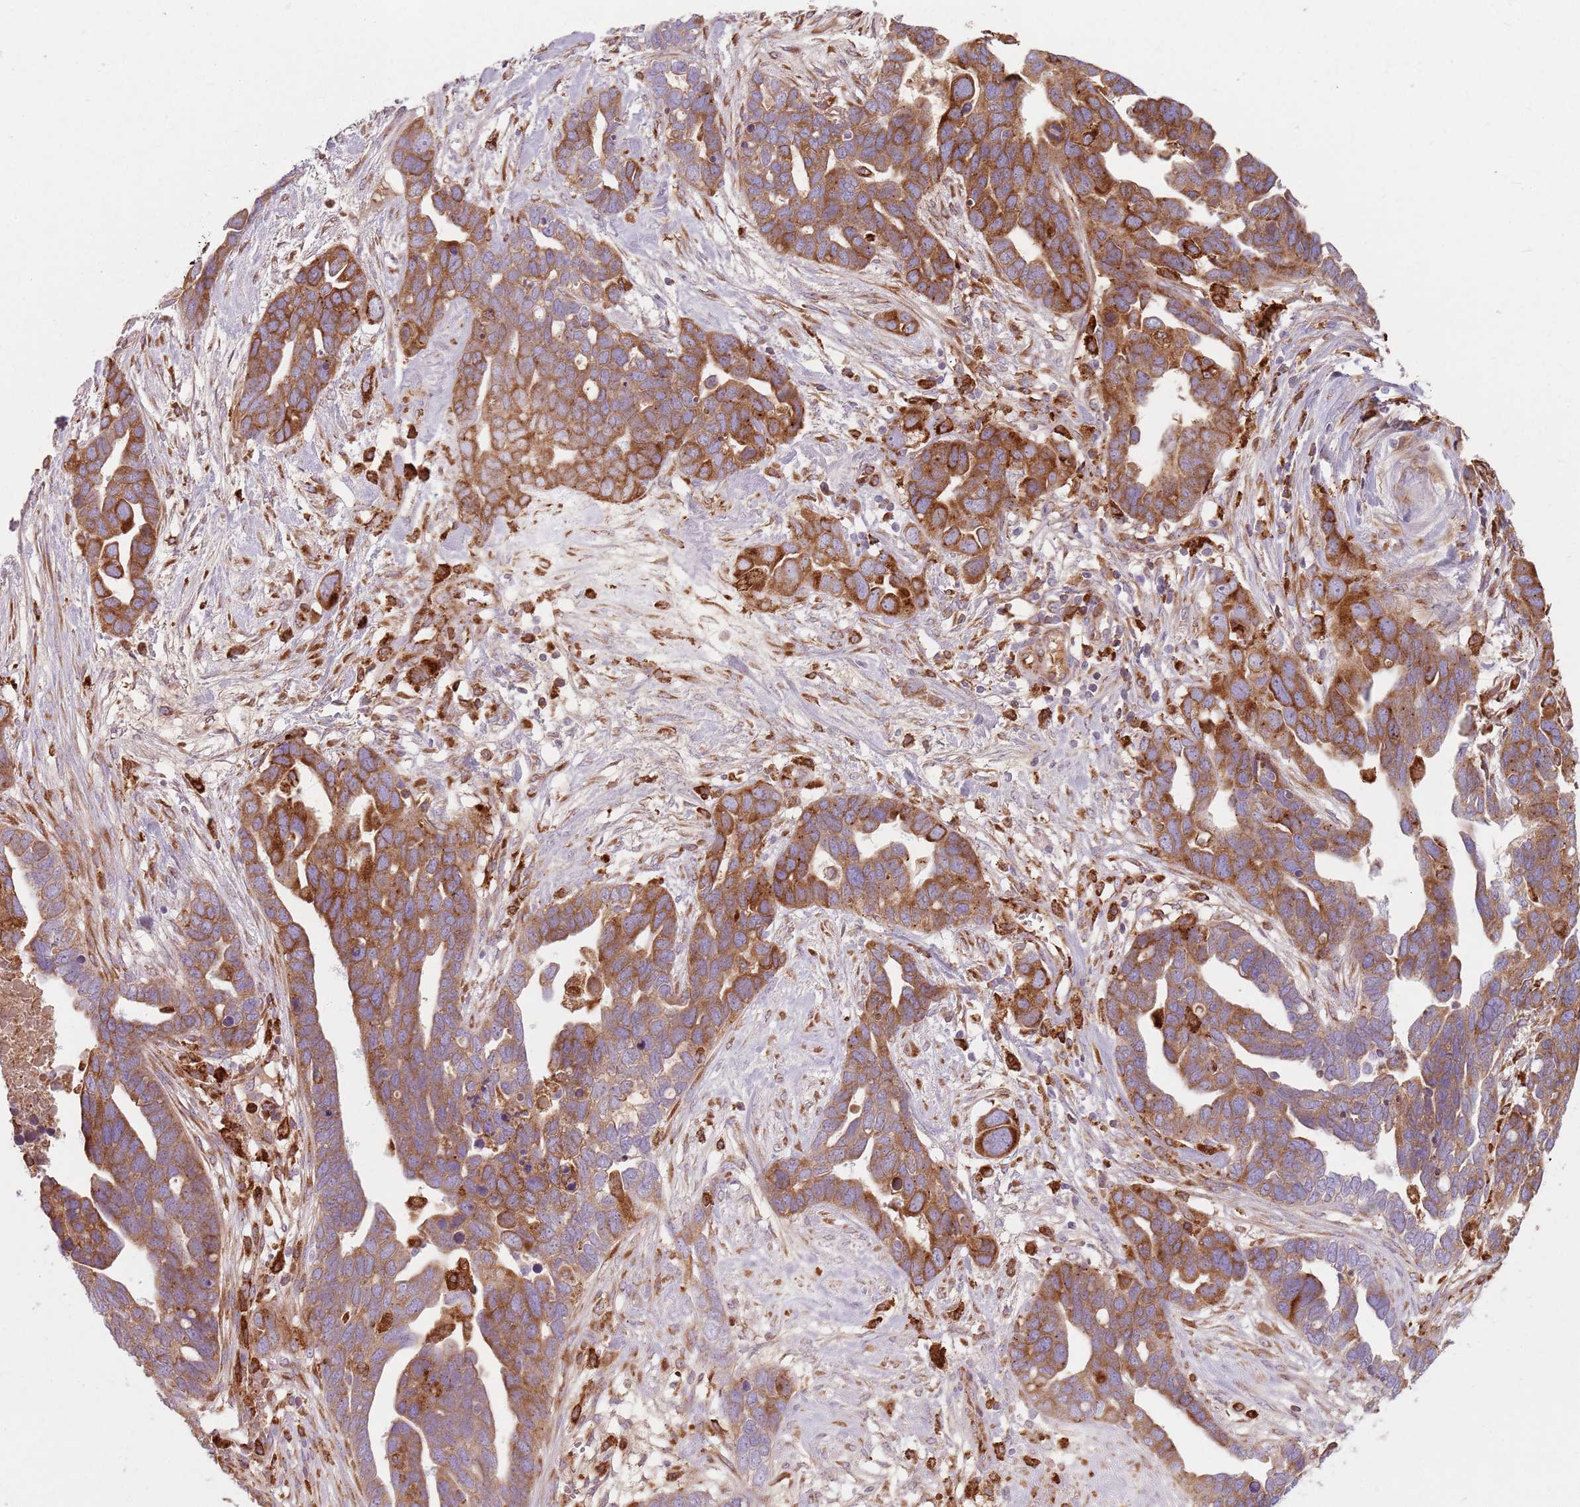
{"staining": {"intensity": "moderate", "quantity": ">75%", "location": "cytoplasmic/membranous"}, "tissue": "ovarian cancer", "cell_type": "Tumor cells", "image_type": "cancer", "snomed": [{"axis": "morphology", "description": "Cystadenocarcinoma, serous, NOS"}, {"axis": "topography", "description": "Ovary"}], "caption": "A high-resolution photomicrograph shows immunohistochemistry staining of ovarian serous cystadenocarcinoma, which demonstrates moderate cytoplasmic/membranous staining in about >75% of tumor cells.", "gene": "COLGALT1", "patient": {"sex": "female", "age": 54}}